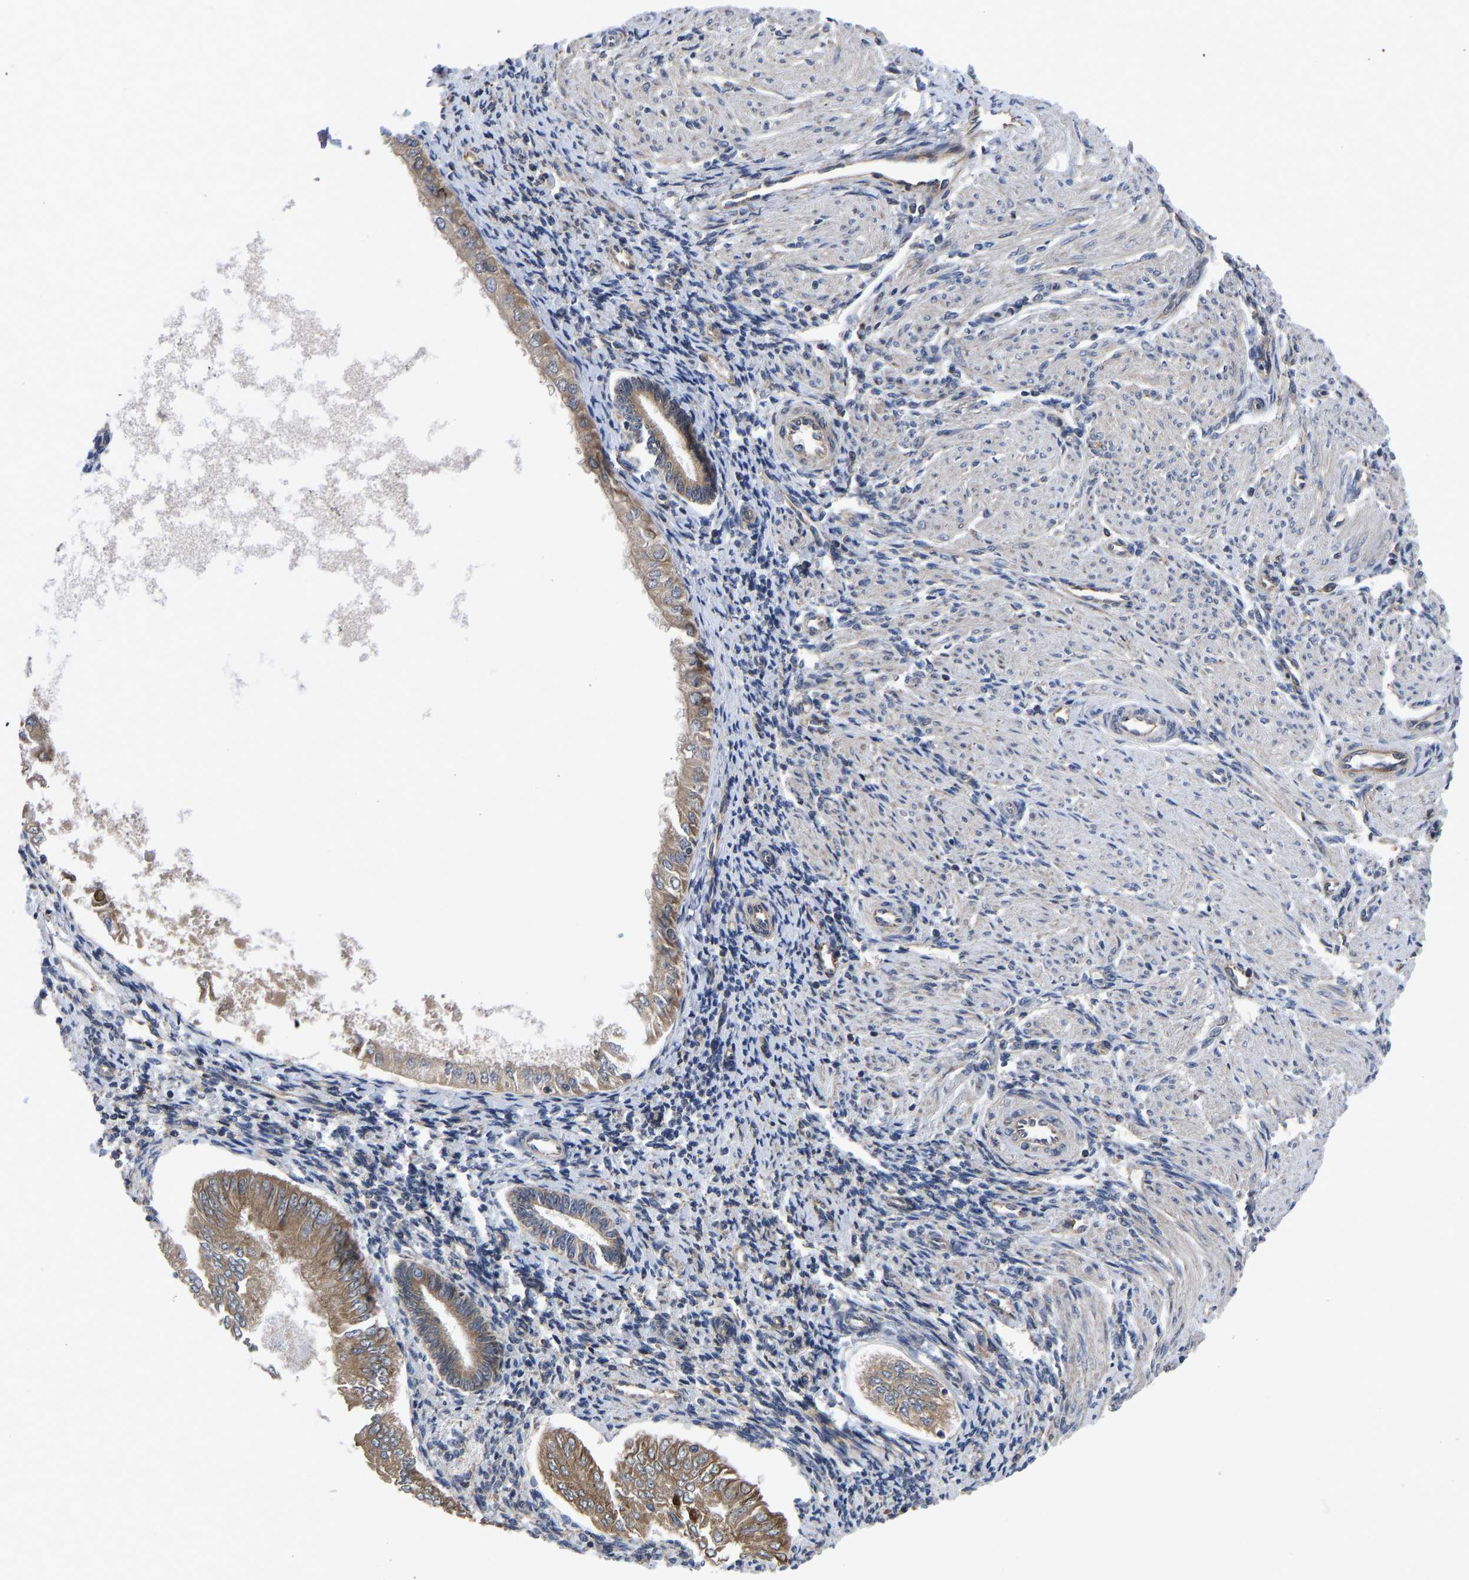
{"staining": {"intensity": "weak", "quantity": ">75%", "location": "cytoplasmic/membranous"}, "tissue": "endometrial cancer", "cell_type": "Tumor cells", "image_type": "cancer", "snomed": [{"axis": "morphology", "description": "Adenocarcinoma, NOS"}, {"axis": "topography", "description": "Endometrium"}], "caption": "DAB immunohistochemical staining of endometrial adenocarcinoma exhibits weak cytoplasmic/membranous protein expression in about >75% of tumor cells.", "gene": "FRRS1", "patient": {"sex": "female", "age": 53}}